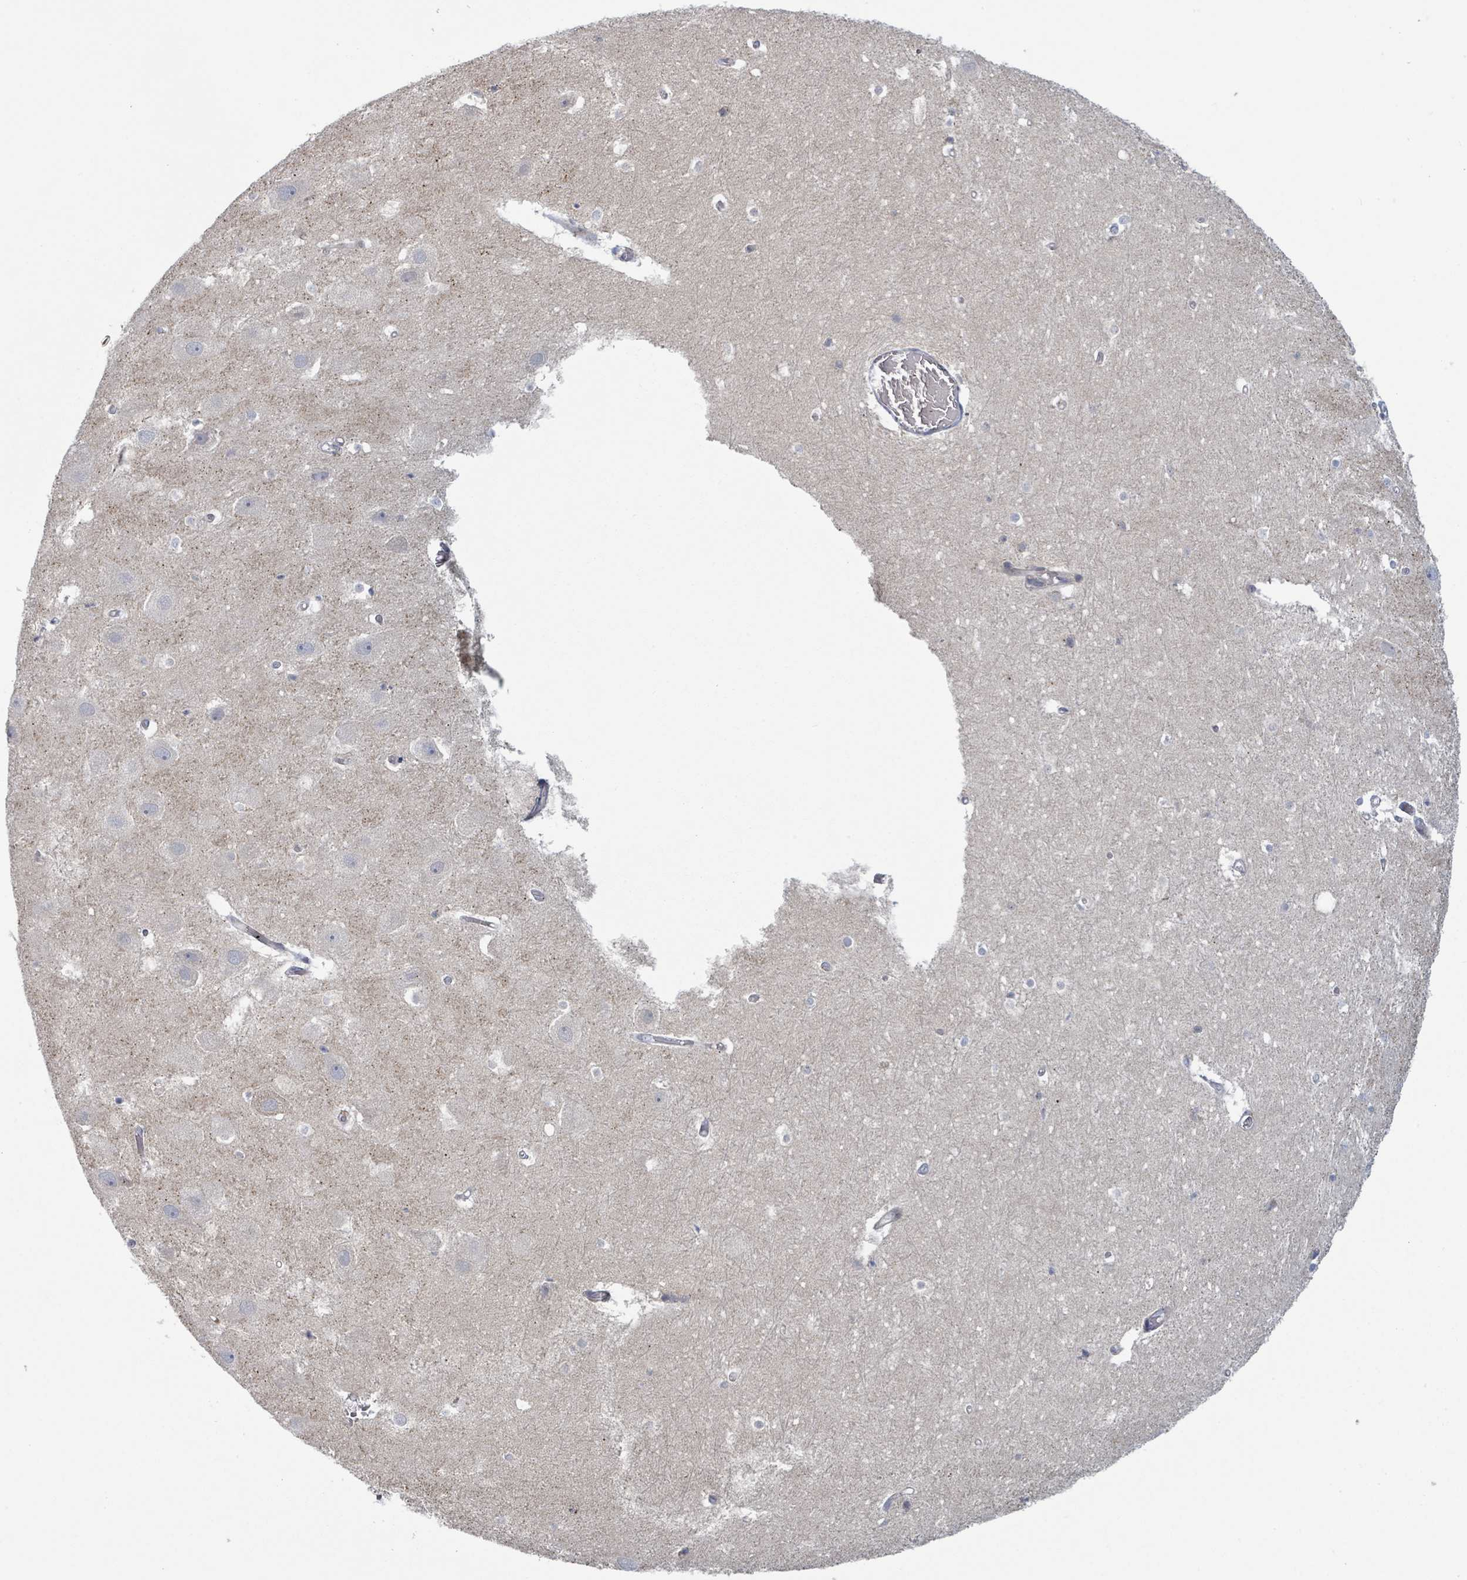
{"staining": {"intensity": "weak", "quantity": "<25%", "location": "nuclear"}, "tissue": "hippocampus", "cell_type": "Glial cells", "image_type": "normal", "snomed": [{"axis": "morphology", "description": "Normal tissue, NOS"}, {"axis": "topography", "description": "Hippocampus"}], "caption": "Immunohistochemistry of unremarkable hippocampus demonstrates no expression in glial cells.", "gene": "COL5A3", "patient": {"sex": "female", "age": 52}}